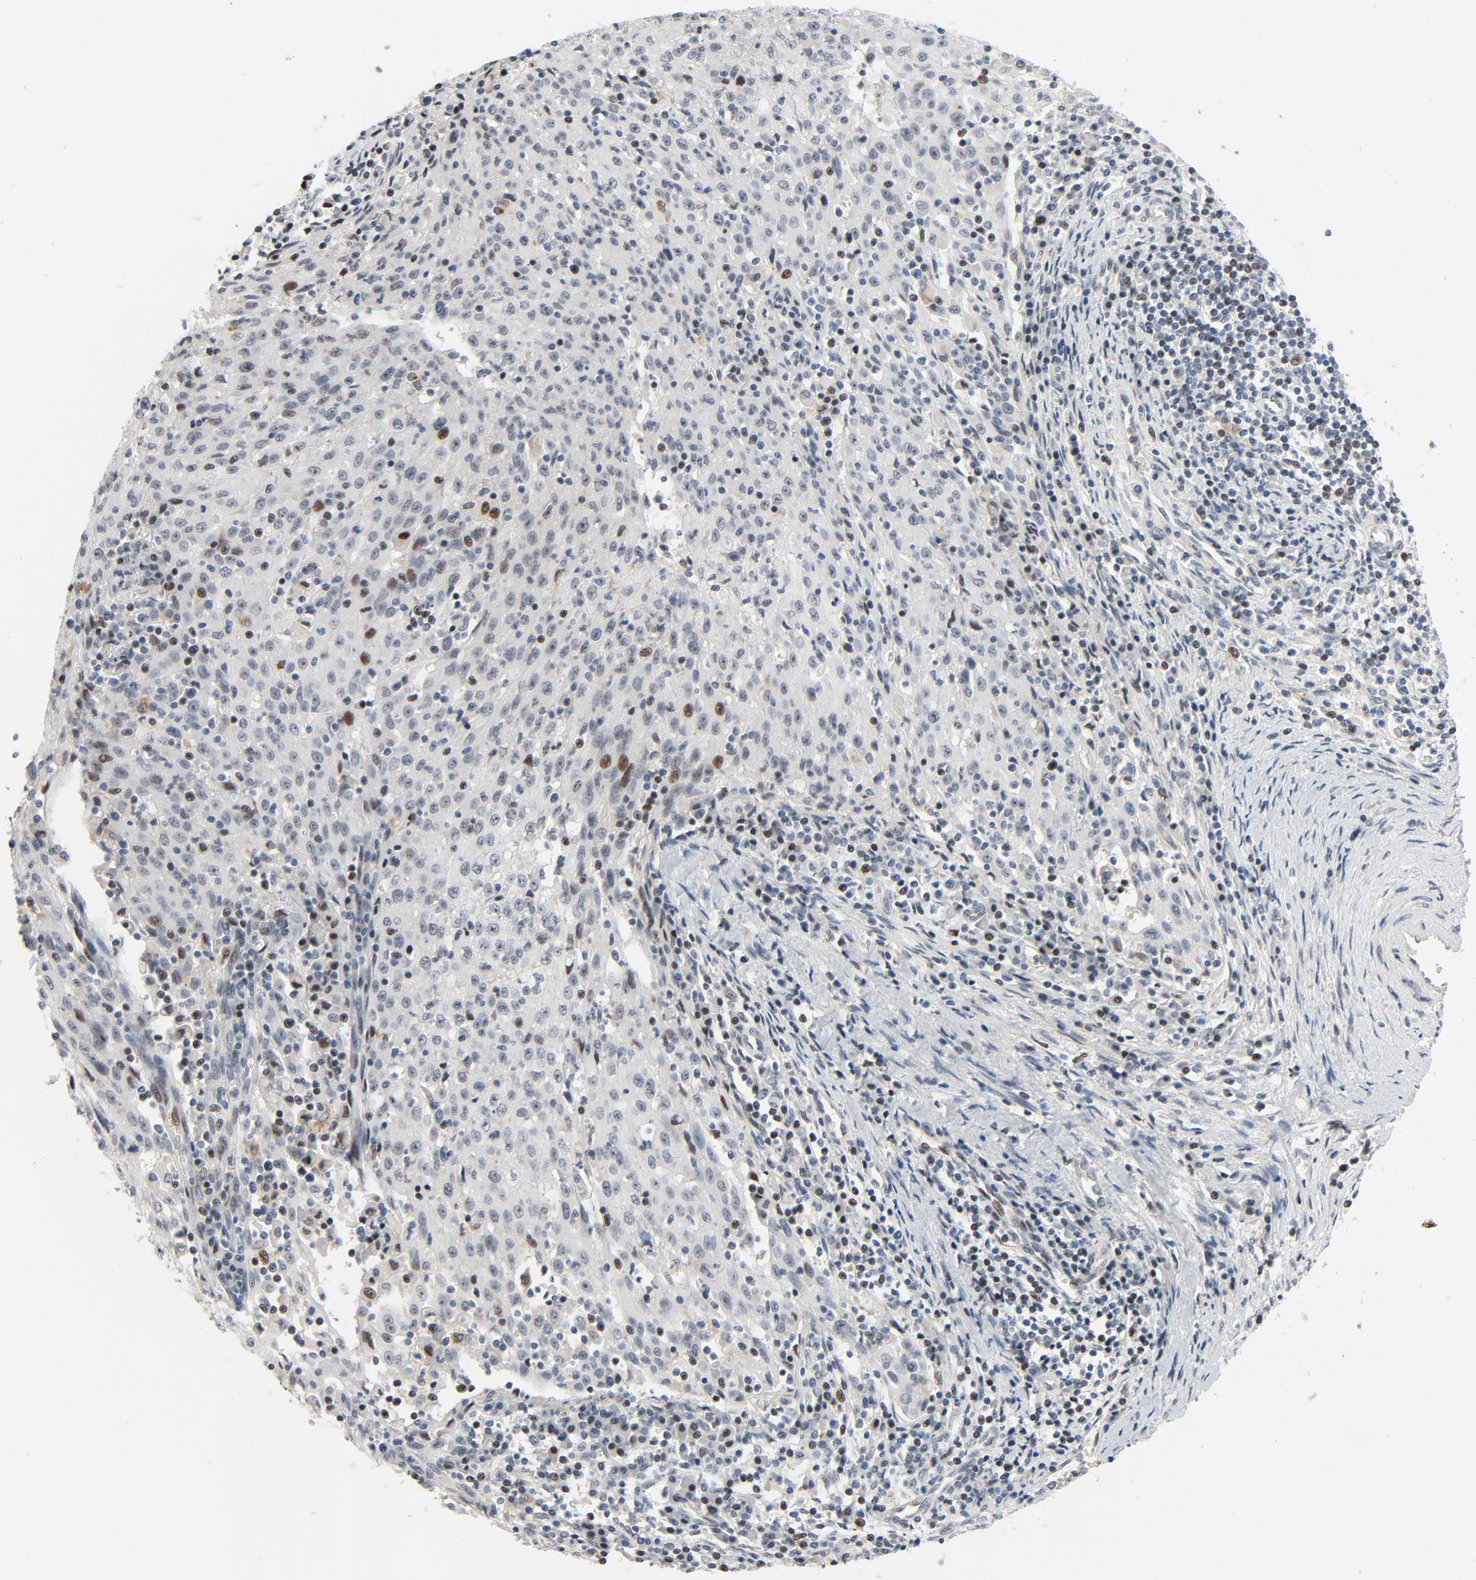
{"staining": {"intensity": "negative", "quantity": "none", "location": "none"}, "tissue": "cervical cancer", "cell_type": "Tumor cells", "image_type": "cancer", "snomed": [{"axis": "morphology", "description": "Squamous cell carcinoma, NOS"}, {"axis": "topography", "description": "Cervix"}], "caption": "An immunohistochemistry (IHC) micrograph of cervical squamous cell carcinoma is shown. There is no staining in tumor cells of cervical squamous cell carcinoma.", "gene": "FSCB", "patient": {"sex": "female", "age": 27}}